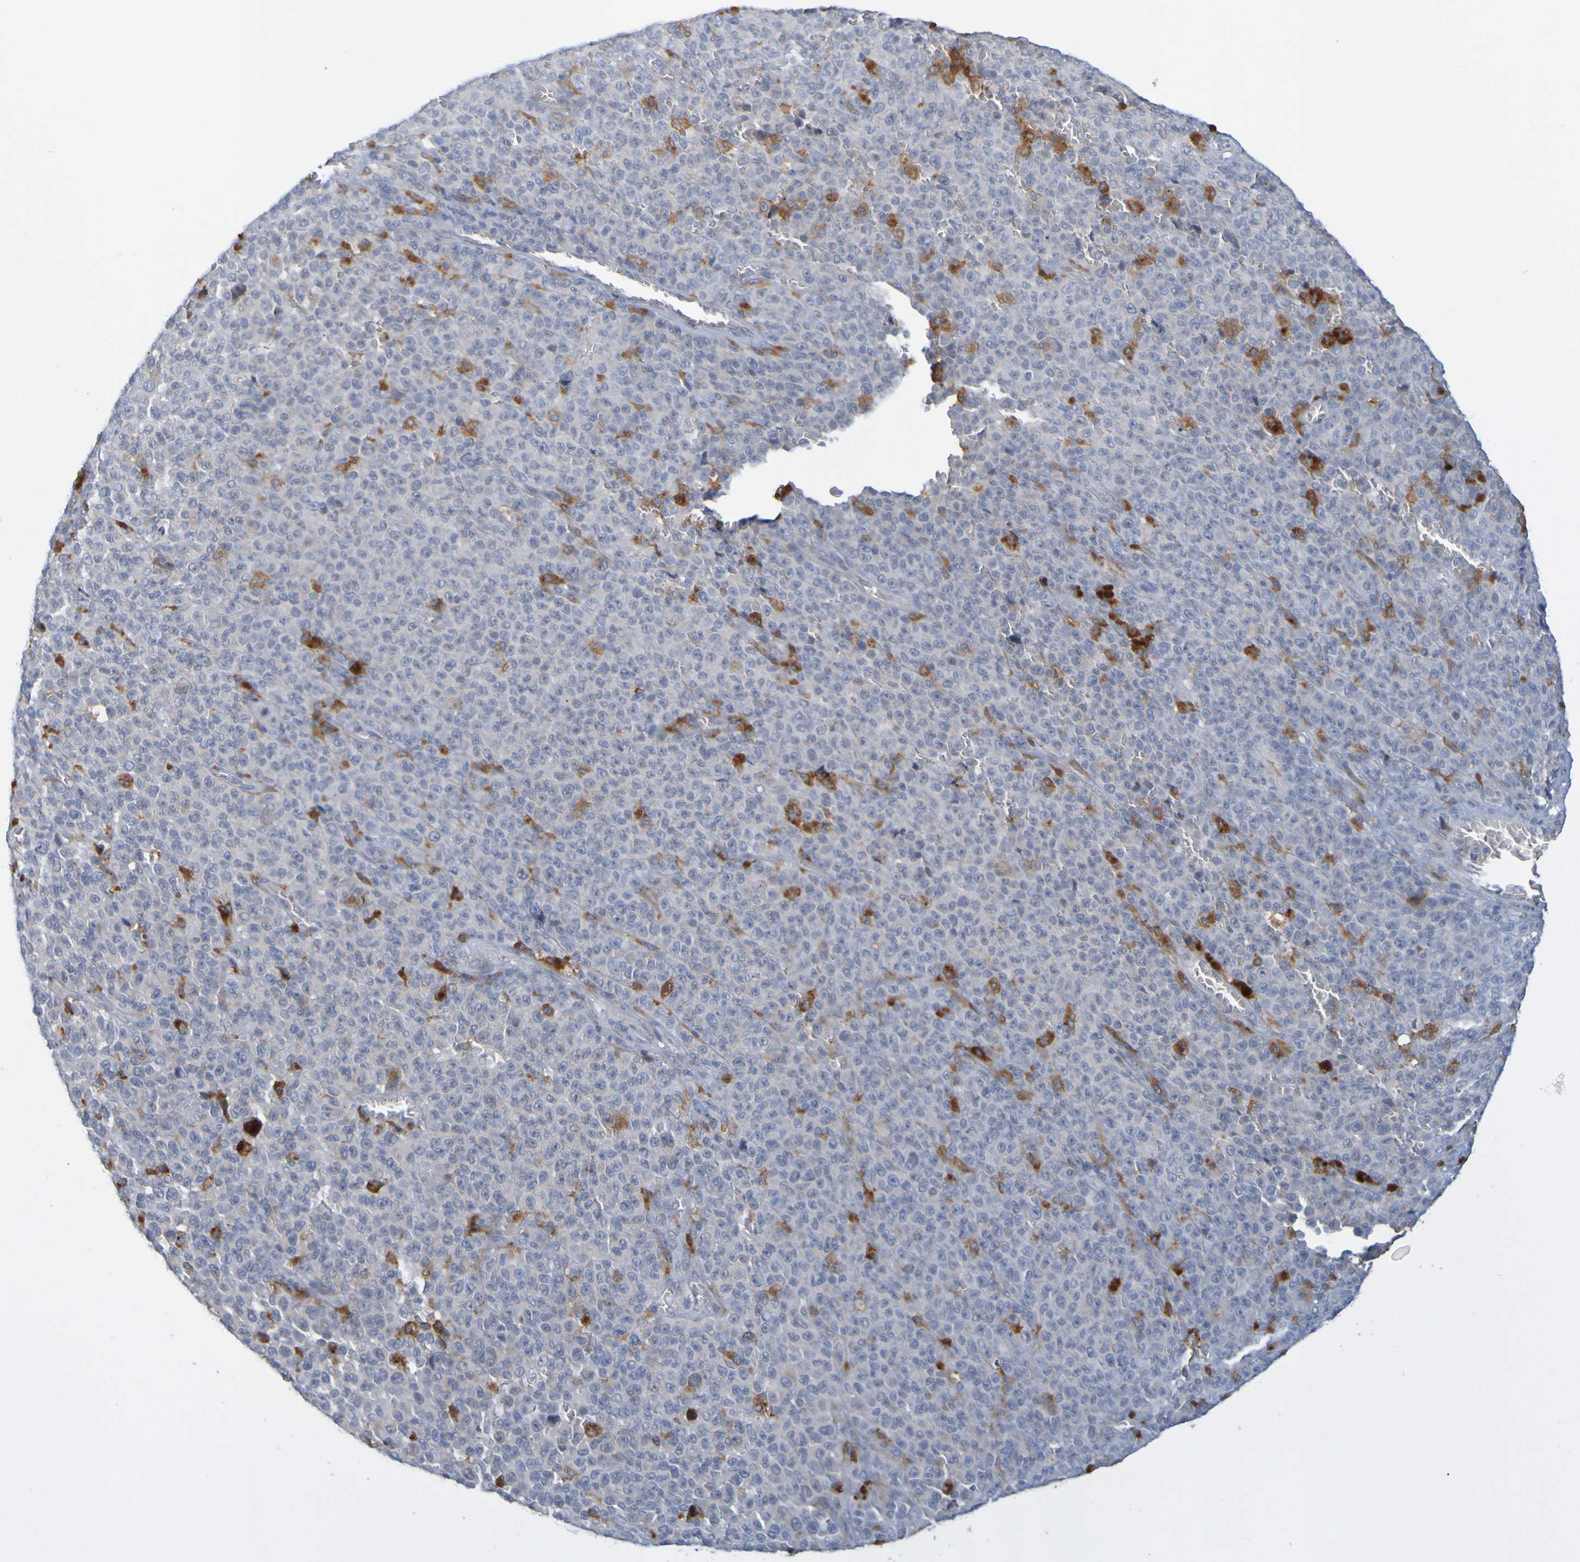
{"staining": {"intensity": "negative", "quantity": "none", "location": "none"}, "tissue": "melanoma", "cell_type": "Tumor cells", "image_type": "cancer", "snomed": [{"axis": "morphology", "description": "Malignant melanoma, NOS"}, {"axis": "topography", "description": "Skin"}], "caption": "Melanoma was stained to show a protein in brown. There is no significant positivity in tumor cells.", "gene": "LILRB5", "patient": {"sex": "female", "age": 82}}